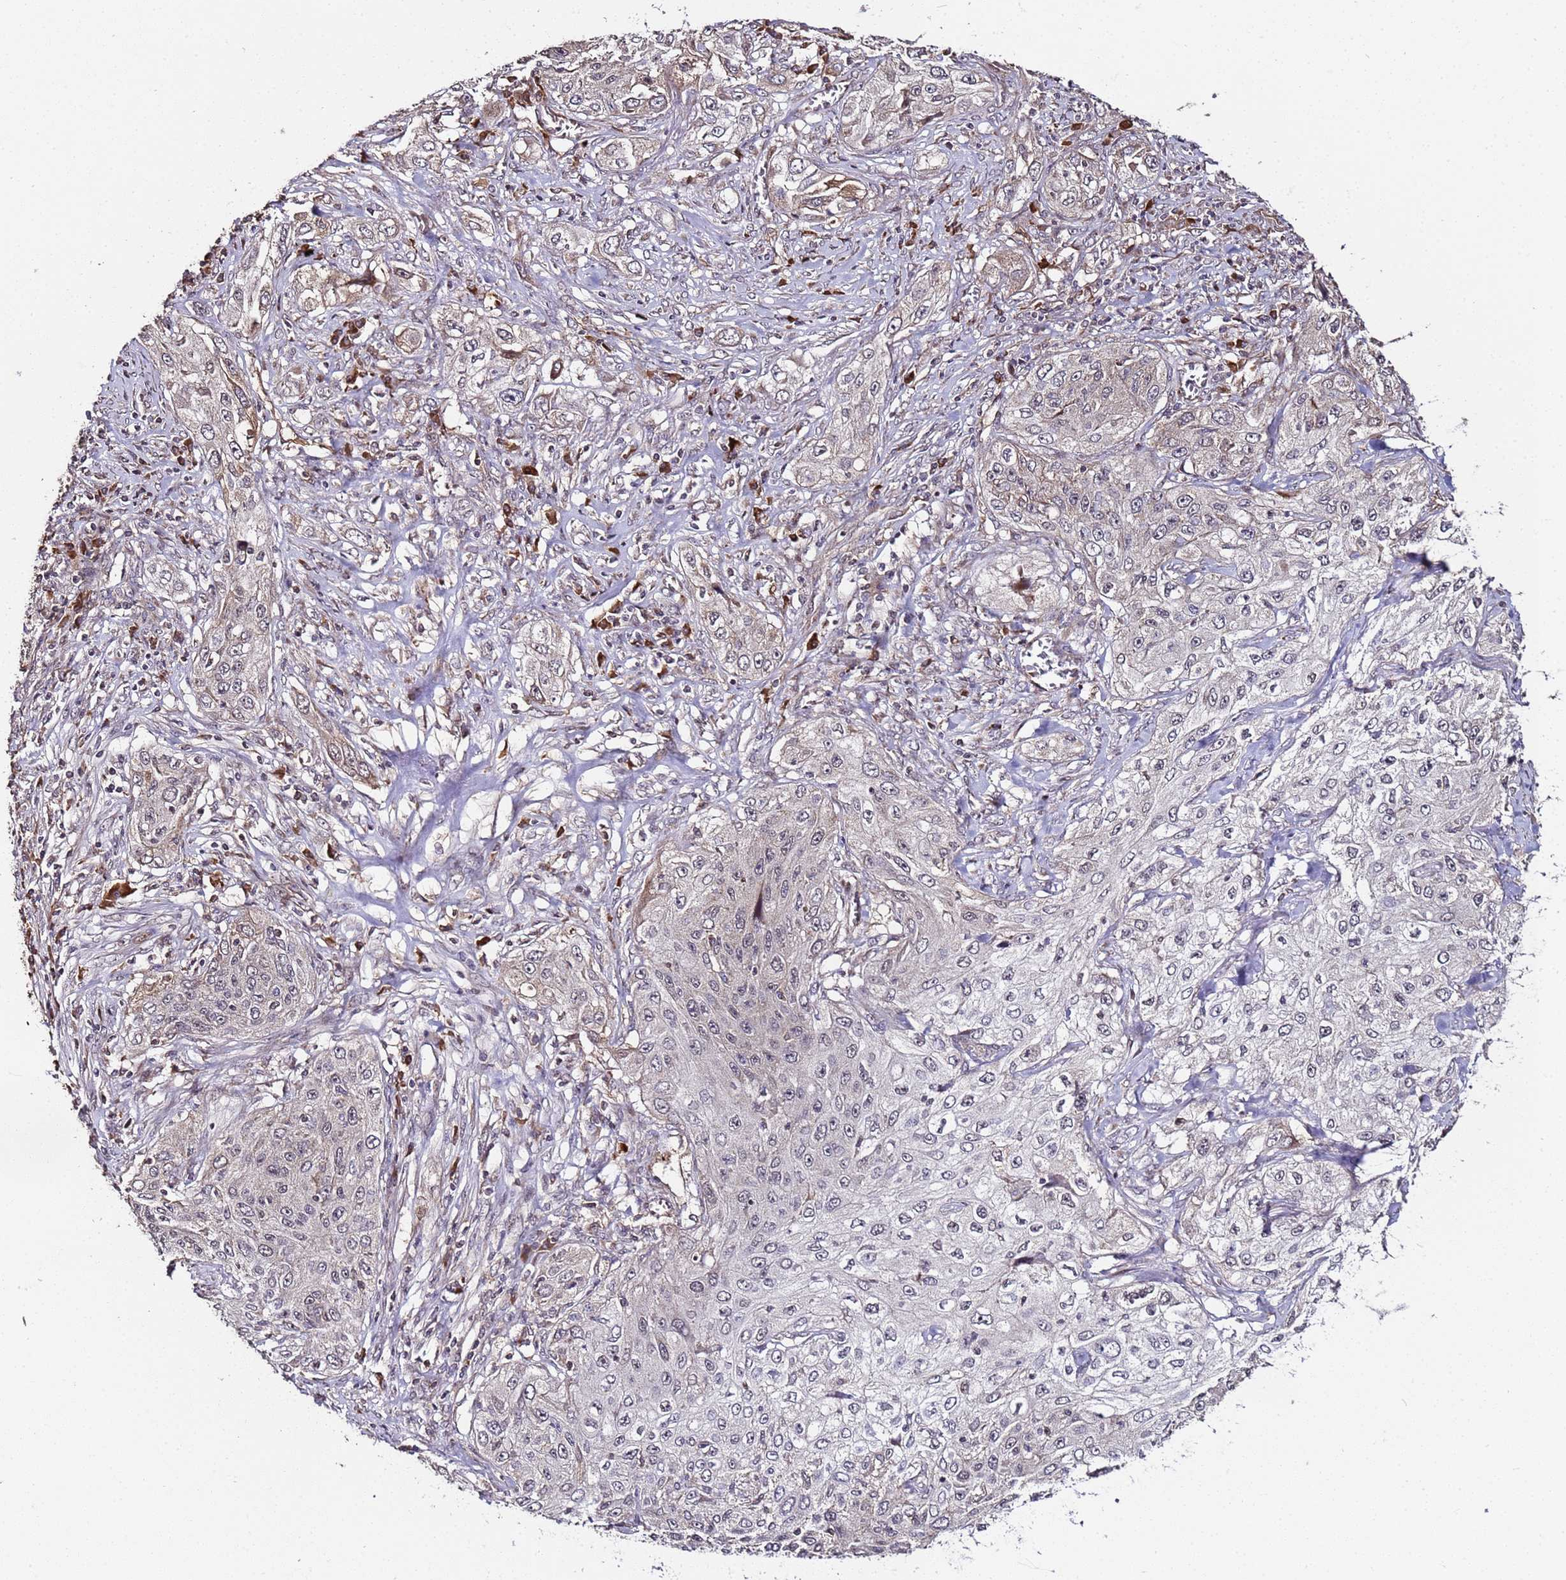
{"staining": {"intensity": "negative", "quantity": "none", "location": "none"}, "tissue": "lung cancer", "cell_type": "Tumor cells", "image_type": "cancer", "snomed": [{"axis": "morphology", "description": "Squamous cell carcinoma, NOS"}, {"axis": "topography", "description": "Lung"}], "caption": "The immunohistochemistry (IHC) image has no significant expression in tumor cells of lung cancer tissue. (DAB immunohistochemistry, high magnification).", "gene": "WNK4", "patient": {"sex": "female", "age": 69}}